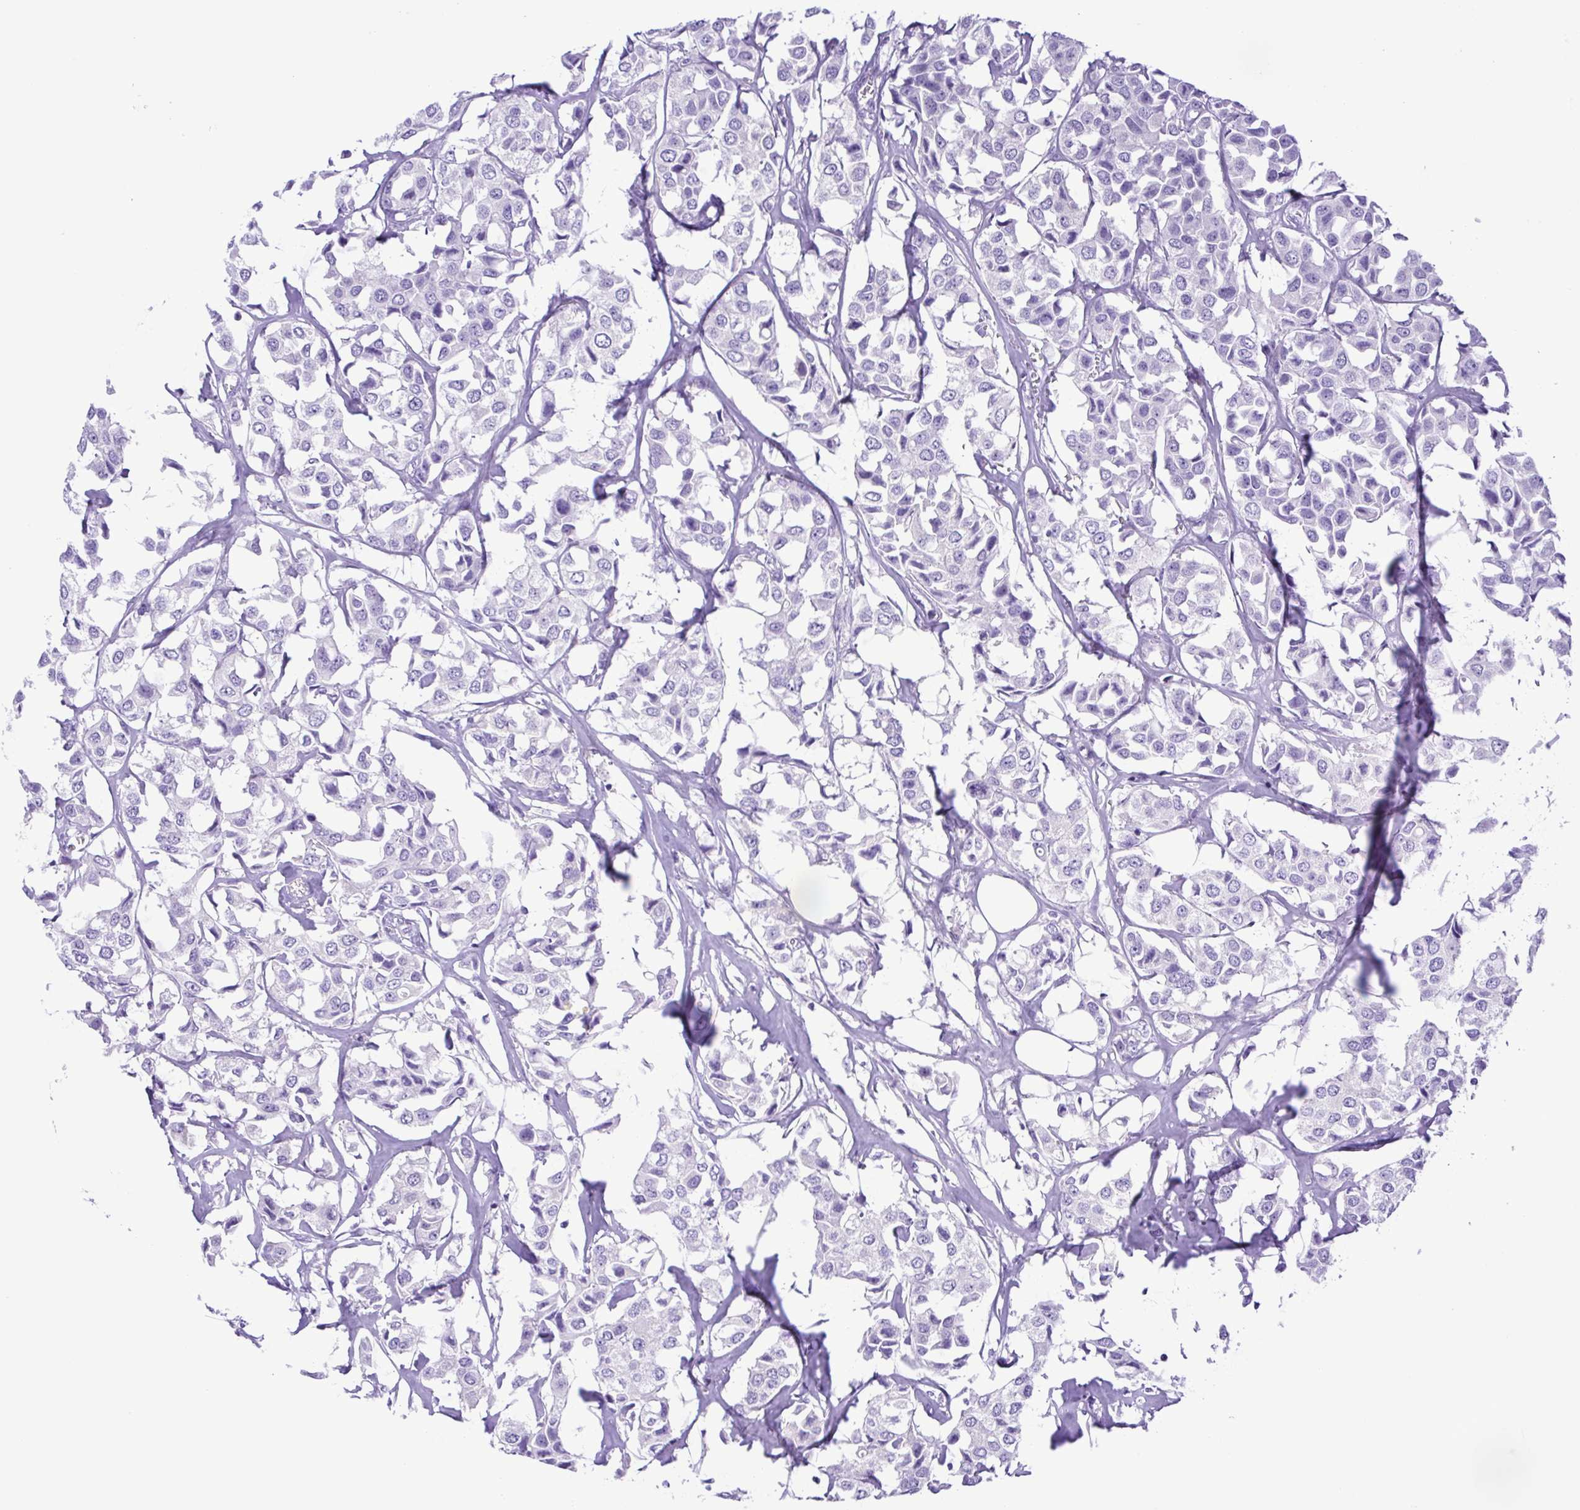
{"staining": {"intensity": "negative", "quantity": "none", "location": "none"}, "tissue": "breast cancer", "cell_type": "Tumor cells", "image_type": "cancer", "snomed": [{"axis": "morphology", "description": "Duct carcinoma"}, {"axis": "topography", "description": "Breast"}], "caption": "IHC photomicrograph of neoplastic tissue: human breast infiltrating ductal carcinoma stained with DAB exhibits no significant protein expression in tumor cells. (Immunohistochemistry (ihc), brightfield microscopy, high magnification).", "gene": "SYT1", "patient": {"sex": "female", "age": 80}}